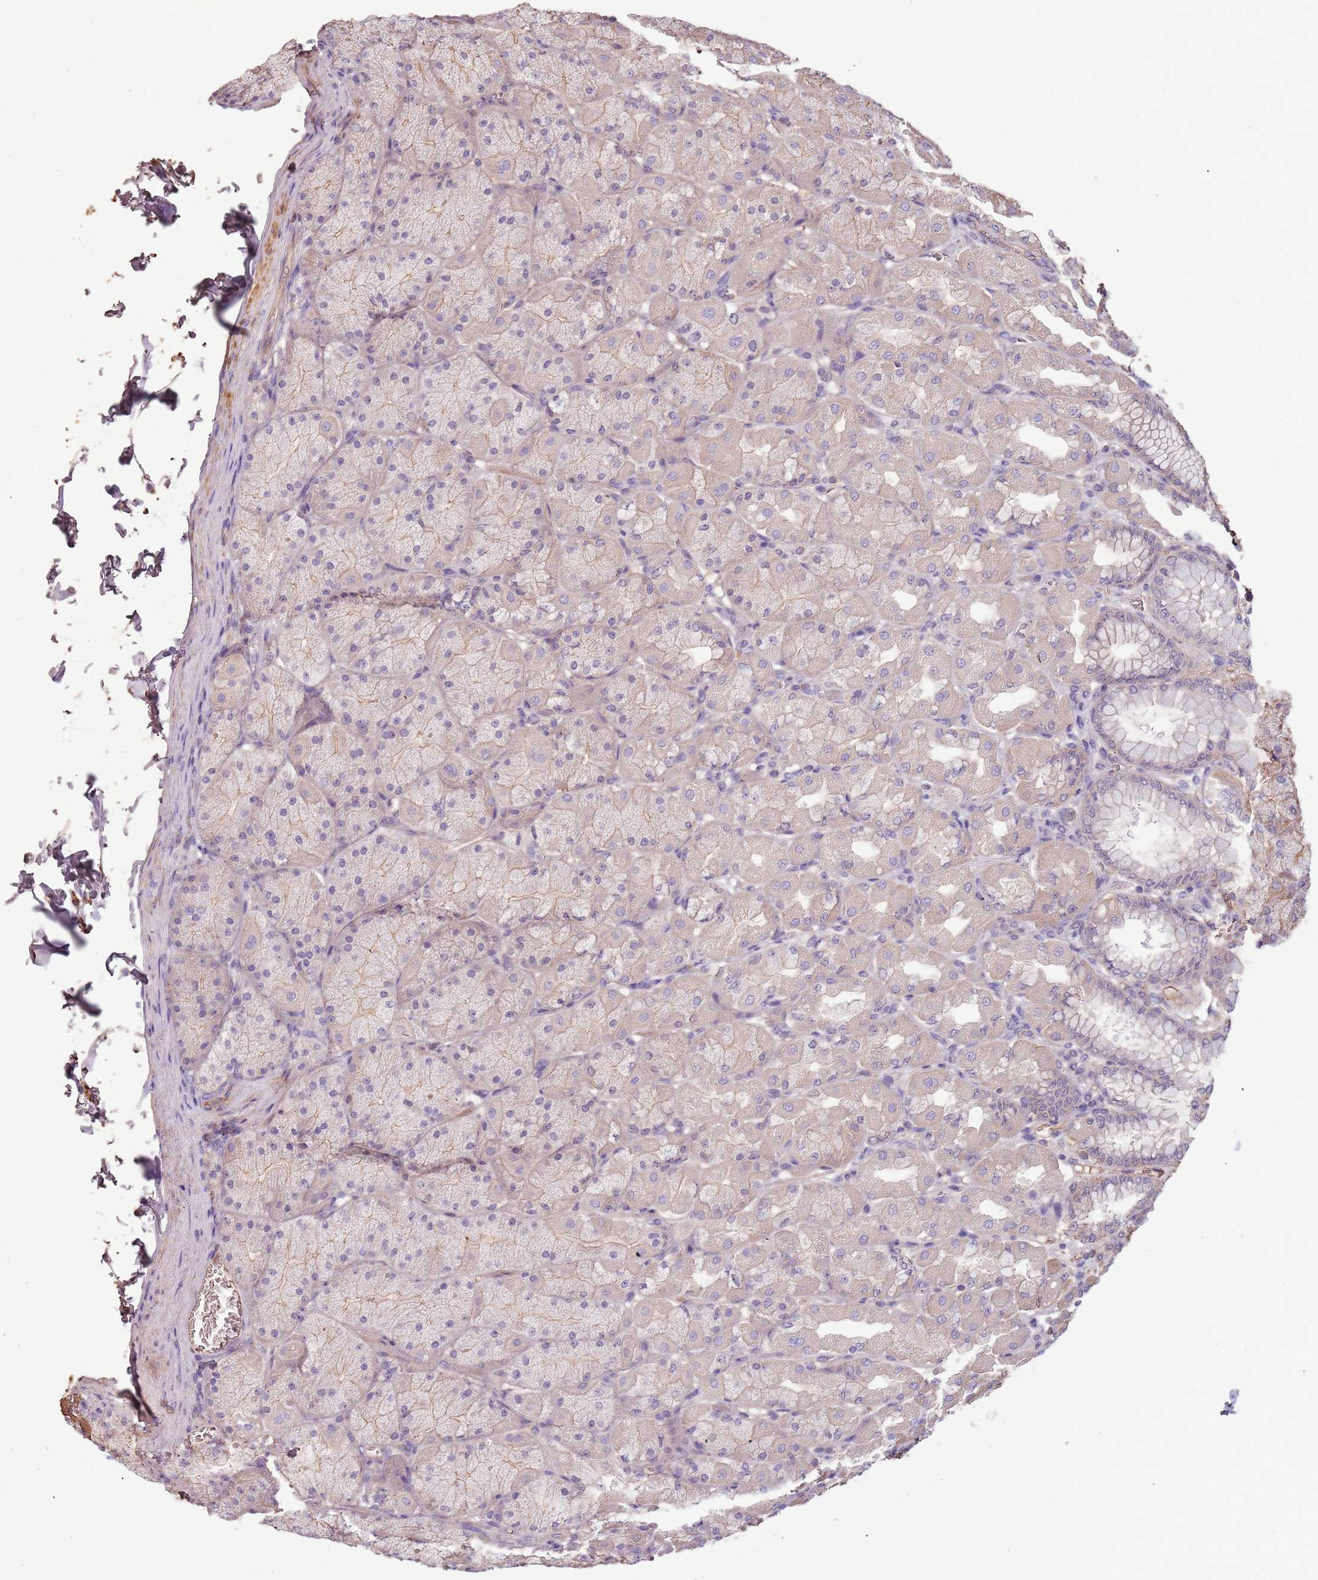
{"staining": {"intensity": "weak", "quantity": "25%-75%", "location": "cytoplasmic/membranous"}, "tissue": "stomach", "cell_type": "Glandular cells", "image_type": "normal", "snomed": [{"axis": "morphology", "description": "Normal tissue, NOS"}, {"axis": "topography", "description": "Stomach, upper"}], "caption": "Immunohistochemistry of unremarkable human stomach displays low levels of weak cytoplasmic/membranous positivity in about 25%-75% of glandular cells.", "gene": "FECH", "patient": {"sex": "female", "age": 56}}